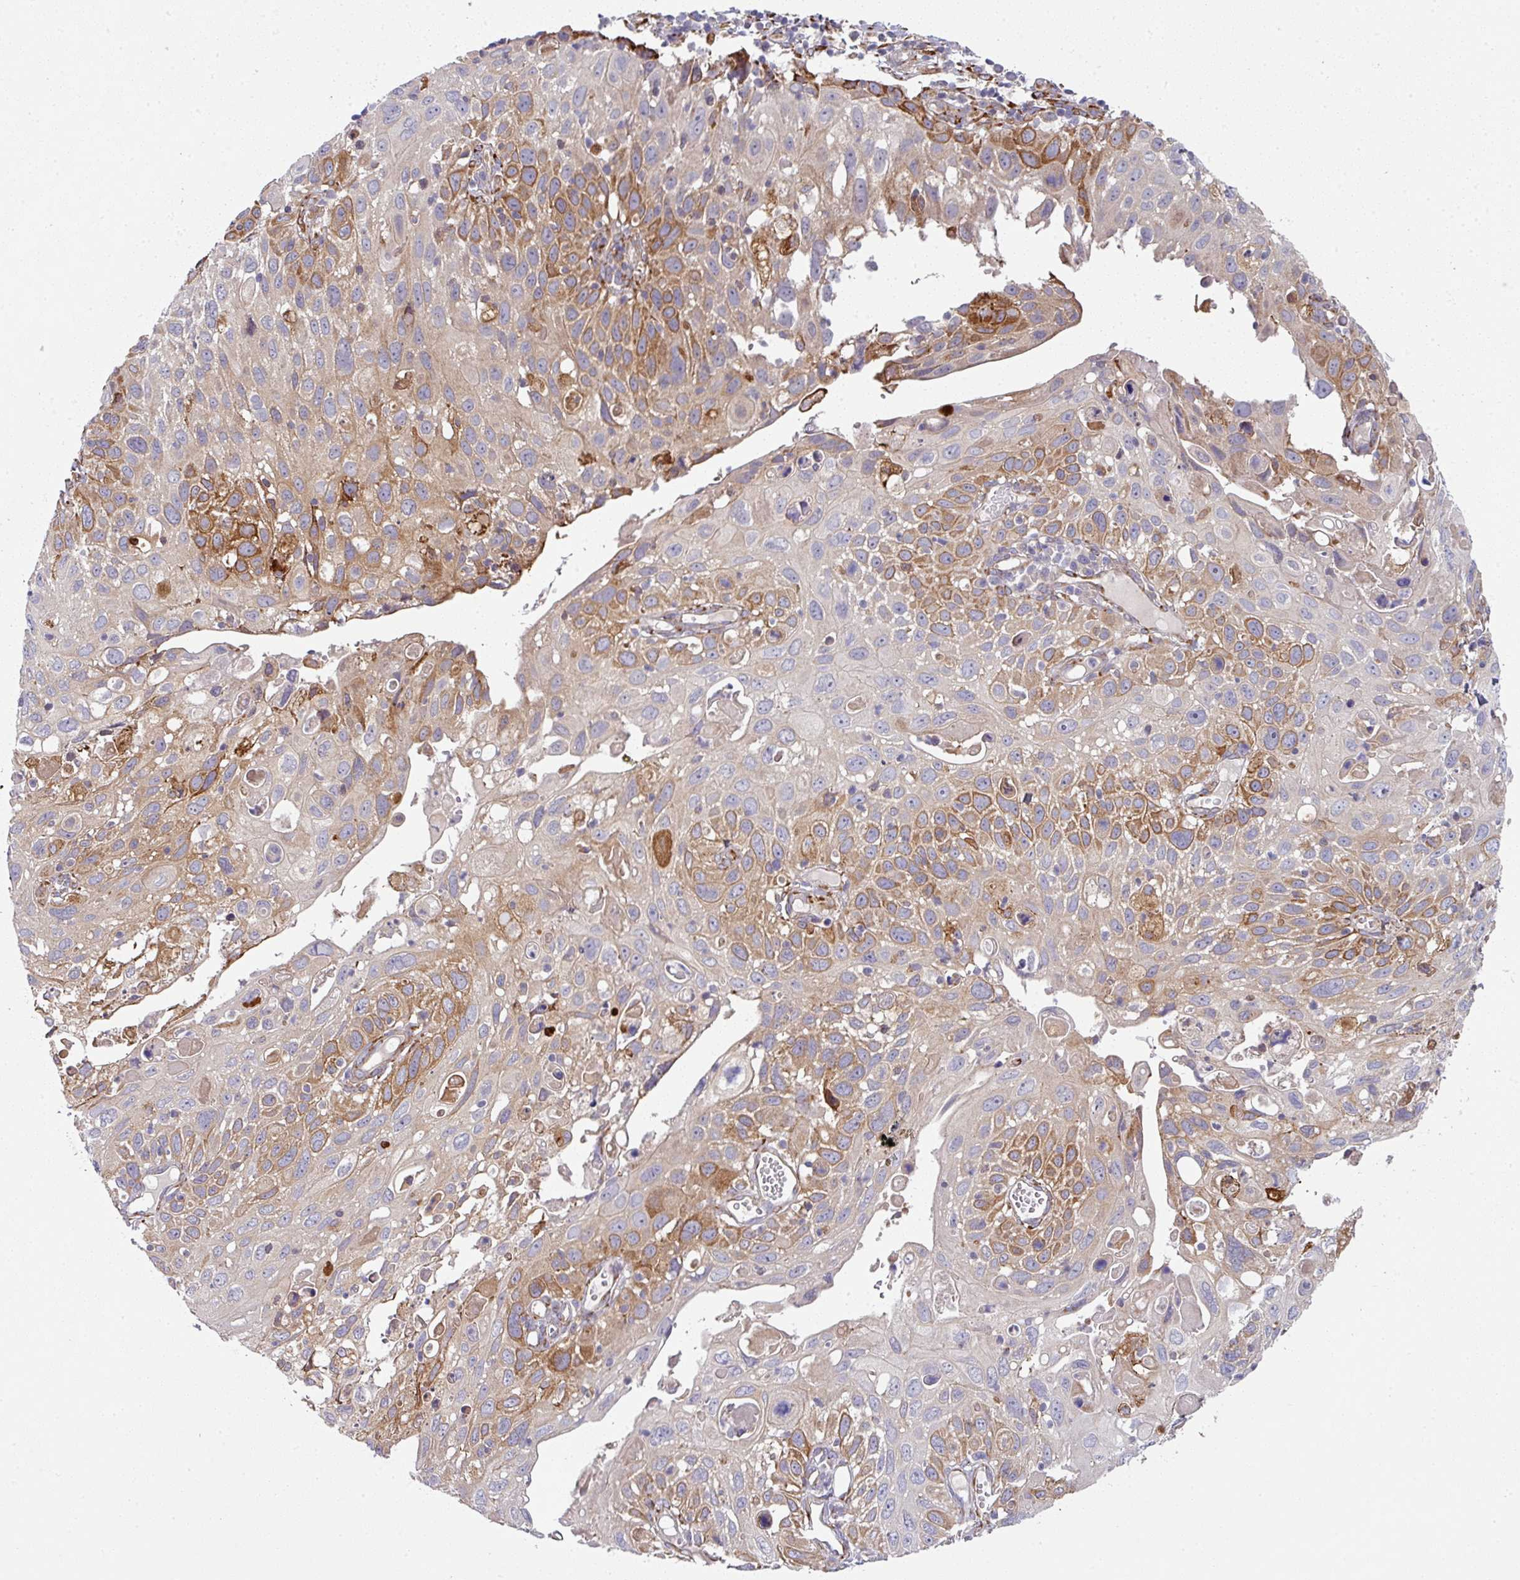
{"staining": {"intensity": "moderate", "quantity": "25%-75%", "location": "cytoplasmic/membranous"}, "tissue": "cervical cancer", "cell_type": "Tumor cells", "image_type": "cancer", "snomed": [{"axis": "morphology", "description": "Squamous cell carcinoma, NOS"}, {"axis": "topography", "description": "Cervix"}], "caption": "High-magnification brightfield microscopy of cervical cancer stained with DAB (brown) and counterstained with hematoxylin (blue). tumor cells exhibit moderate cytoplasmic/membranous staining is seen in approximately25%-75% of cells. The staining was performed using DAB to visualize the protein expression in brown, while the nuclei were stained in blue with hematoxylin (Magnification: 20x).", "gene": "ZNF268", "patient": {"sex": "female", "age": 70}}